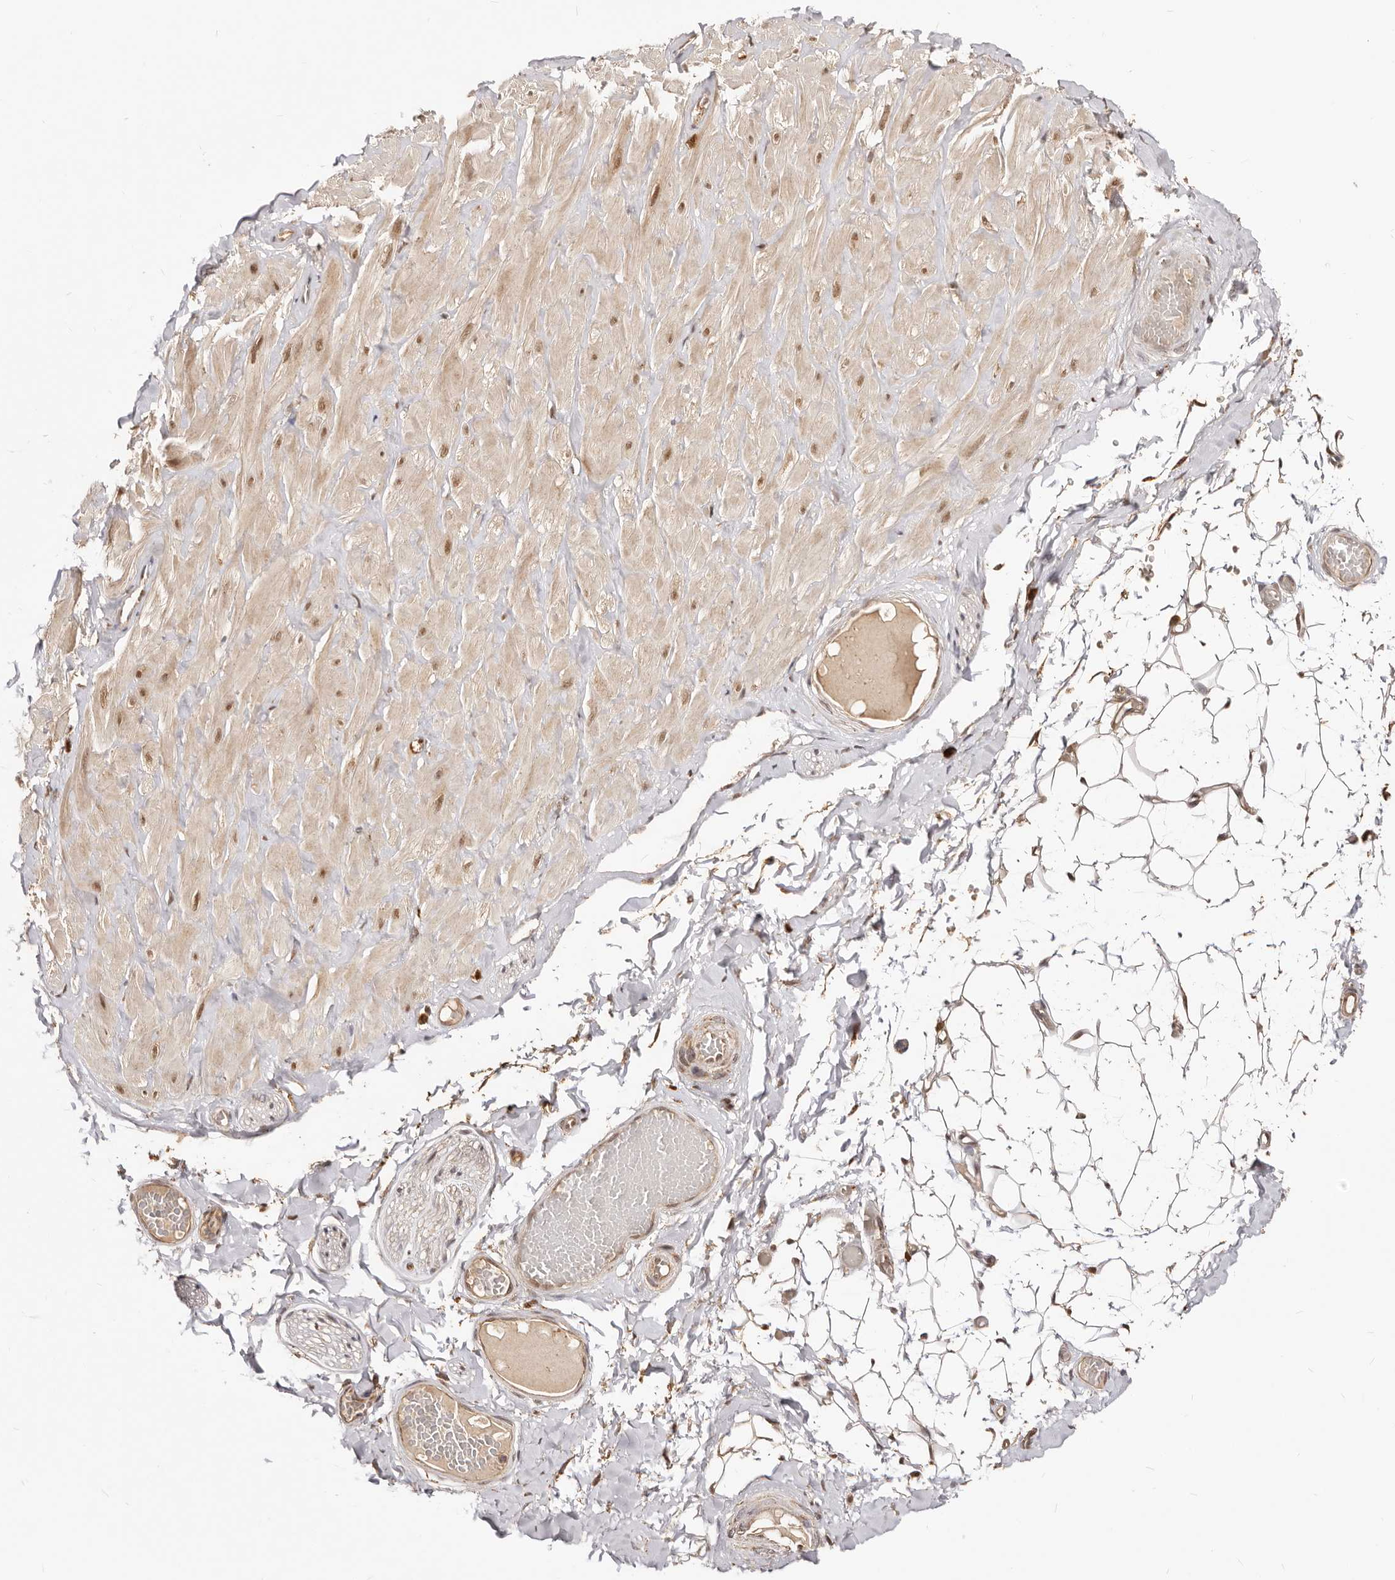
{"staining": {"intensity": "weak", "quantity": "25%-75%", "location": "cytoplasmic/membranous"}, "tissue": "adipose tissue", "cell_type": "Adipocytes", "image_type": "normal", "snomed": [{"axis": "morphology", "description": "Normal tissue, NOS"}, {"axis": "topography", "description": "Adipose tissue"}, {"axis": "topography", "description": "Vascular tissue"}, {"axis": "topography", "description": "Peripheral nerve tissue"}], "caption": "DAB immunohistochemical staining of benign human adipose tissue displays weak cytoplasmic/membranous protein positivity in about 25%-75% of adipocytes.", "gene": "SEC14L1", "patient": {"sex": "male", "age": 25}}